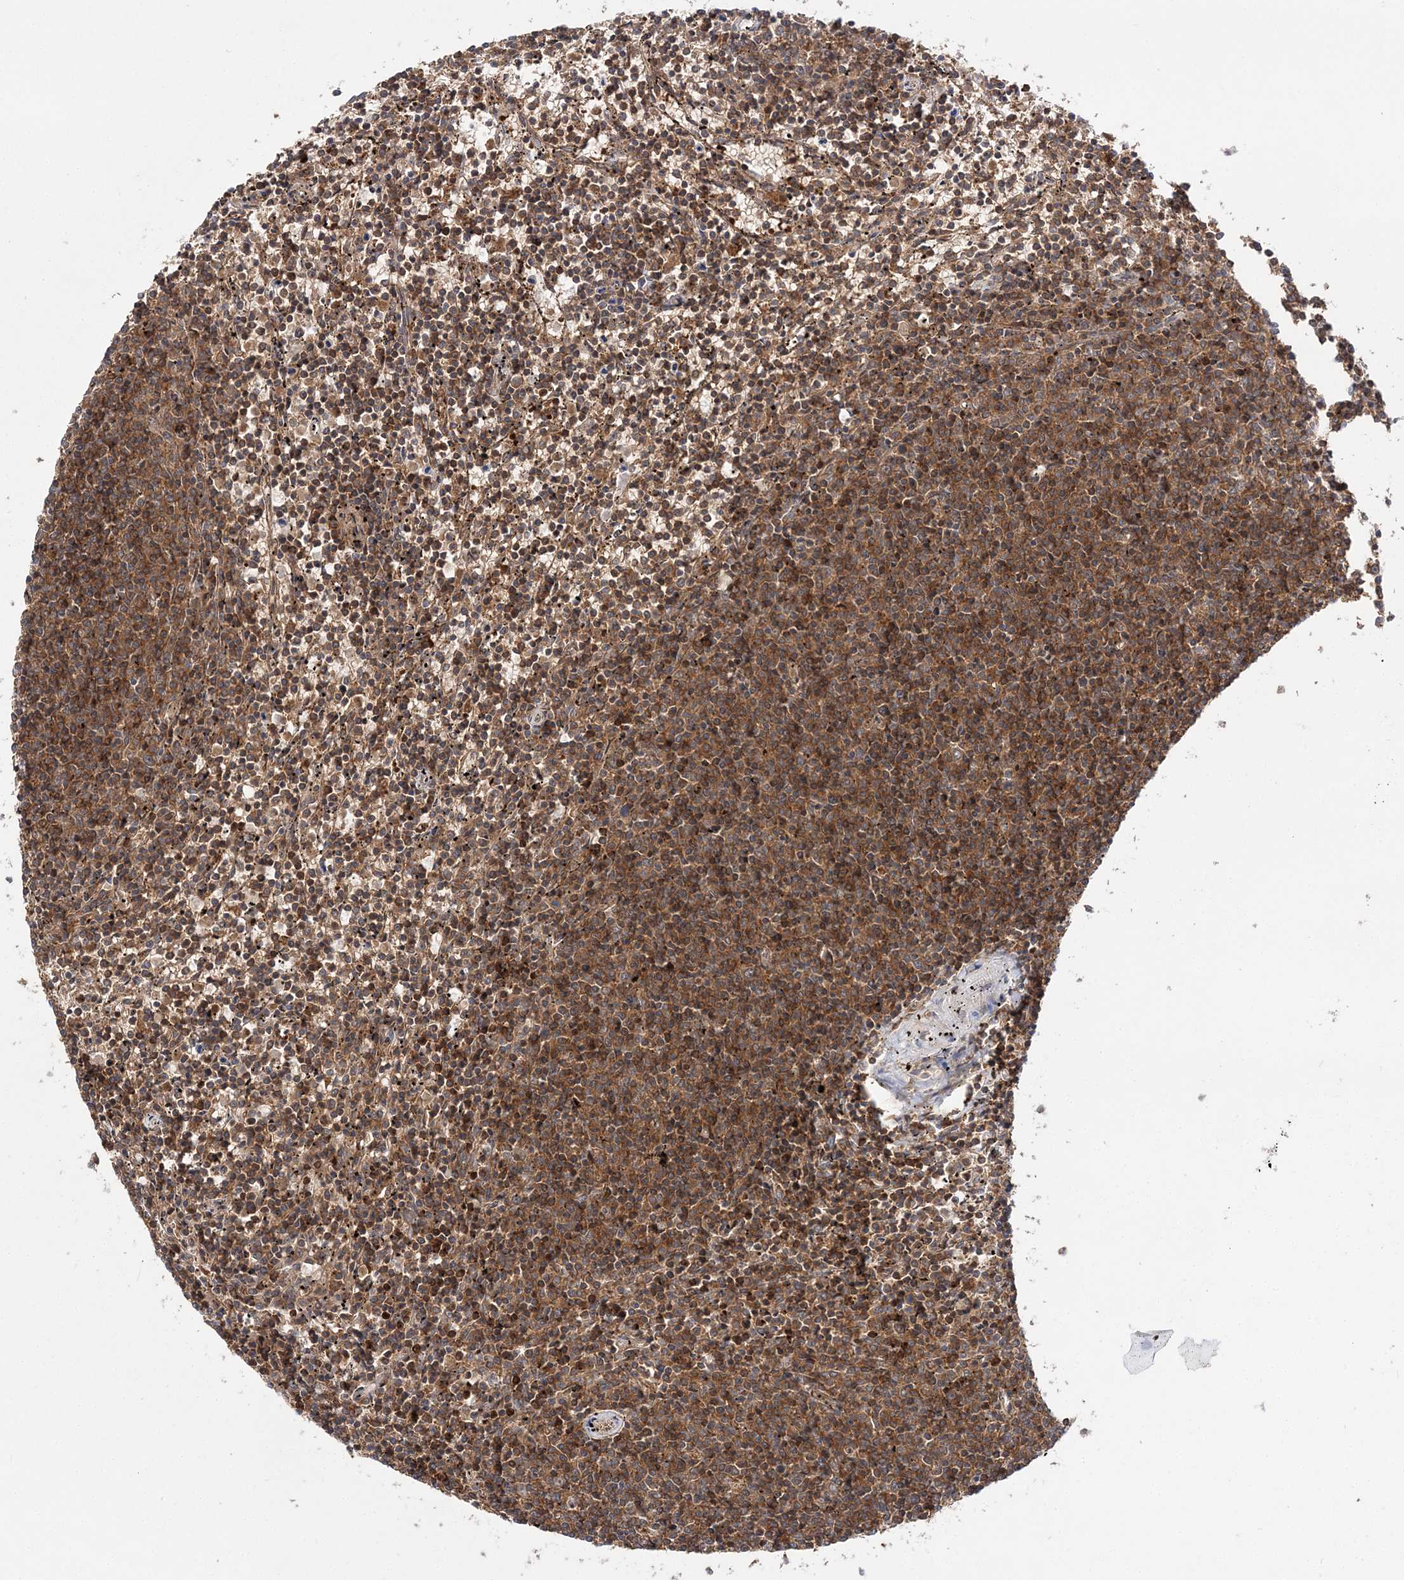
{"staining": {"intensity": "moderate", "quantity": ">75%", "location": "cytoplasmic/membranous"}, "tissue": "lymphoma", "cell_type": "Tumor cells", "image_type": "cancer", "snomed": [{"axis": "morphology", "description": "Malignant lymphoma, non-Hodgkin's type, Low grade"}, {"axis": "topography", "description": "Spleen"}], "caption": "About >75% of tumor cells in human malignant lymphoma, non-Hodgkin's type (low-grade) demonstrate moderate cytoplasmic/membranous protein expression as visualized by brown immunohistochemical staining.", "gene": "NIF3L1", "patient": {"sex": "female", "age": 50}}